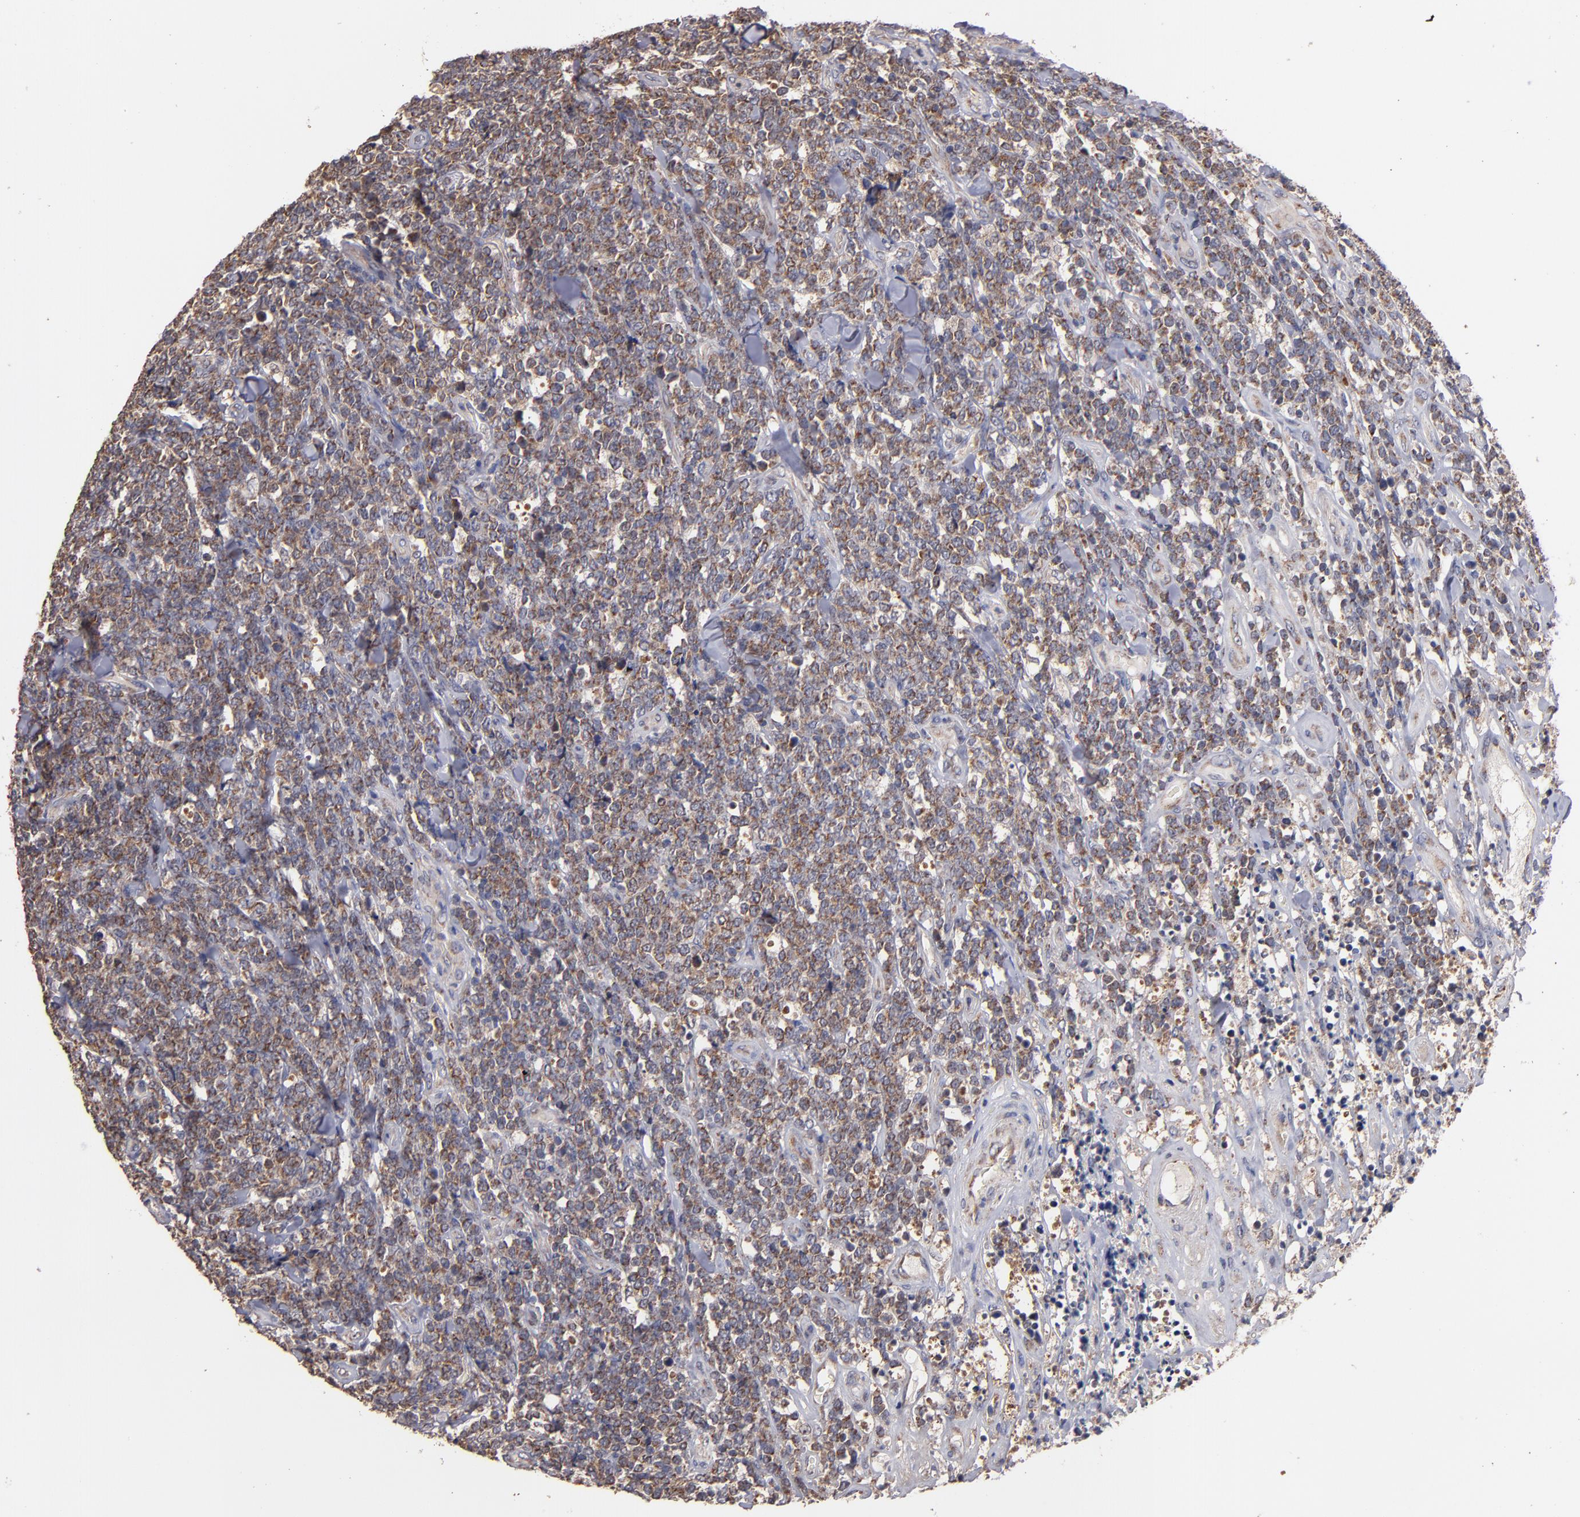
{"staining": {"intensity": "weak", "quantity": ">75%", "location": "cytoplasmic/membranous"}, "tissue": "lymphoma", "cell_type": "Tumor cells", "image_type": "cancer", "snomed": [{"axis": "morphology", "description": "Malignant lymphoma, non-Hodgkin's type, High grade"}, {"axis": "topography", "description": "Small intestine"}, {"axis": "topography", "description": "Colon"}], "caption": "A low amount of weak cytoplasmic/membranous staining is appreciated in about >75% of tumor cells in lymphoma tissue. (Brightfield microscopy of DAB IHC at high magnification).", "gene": "DIABLO", "patient": {"sex": "male", "age": 8}}